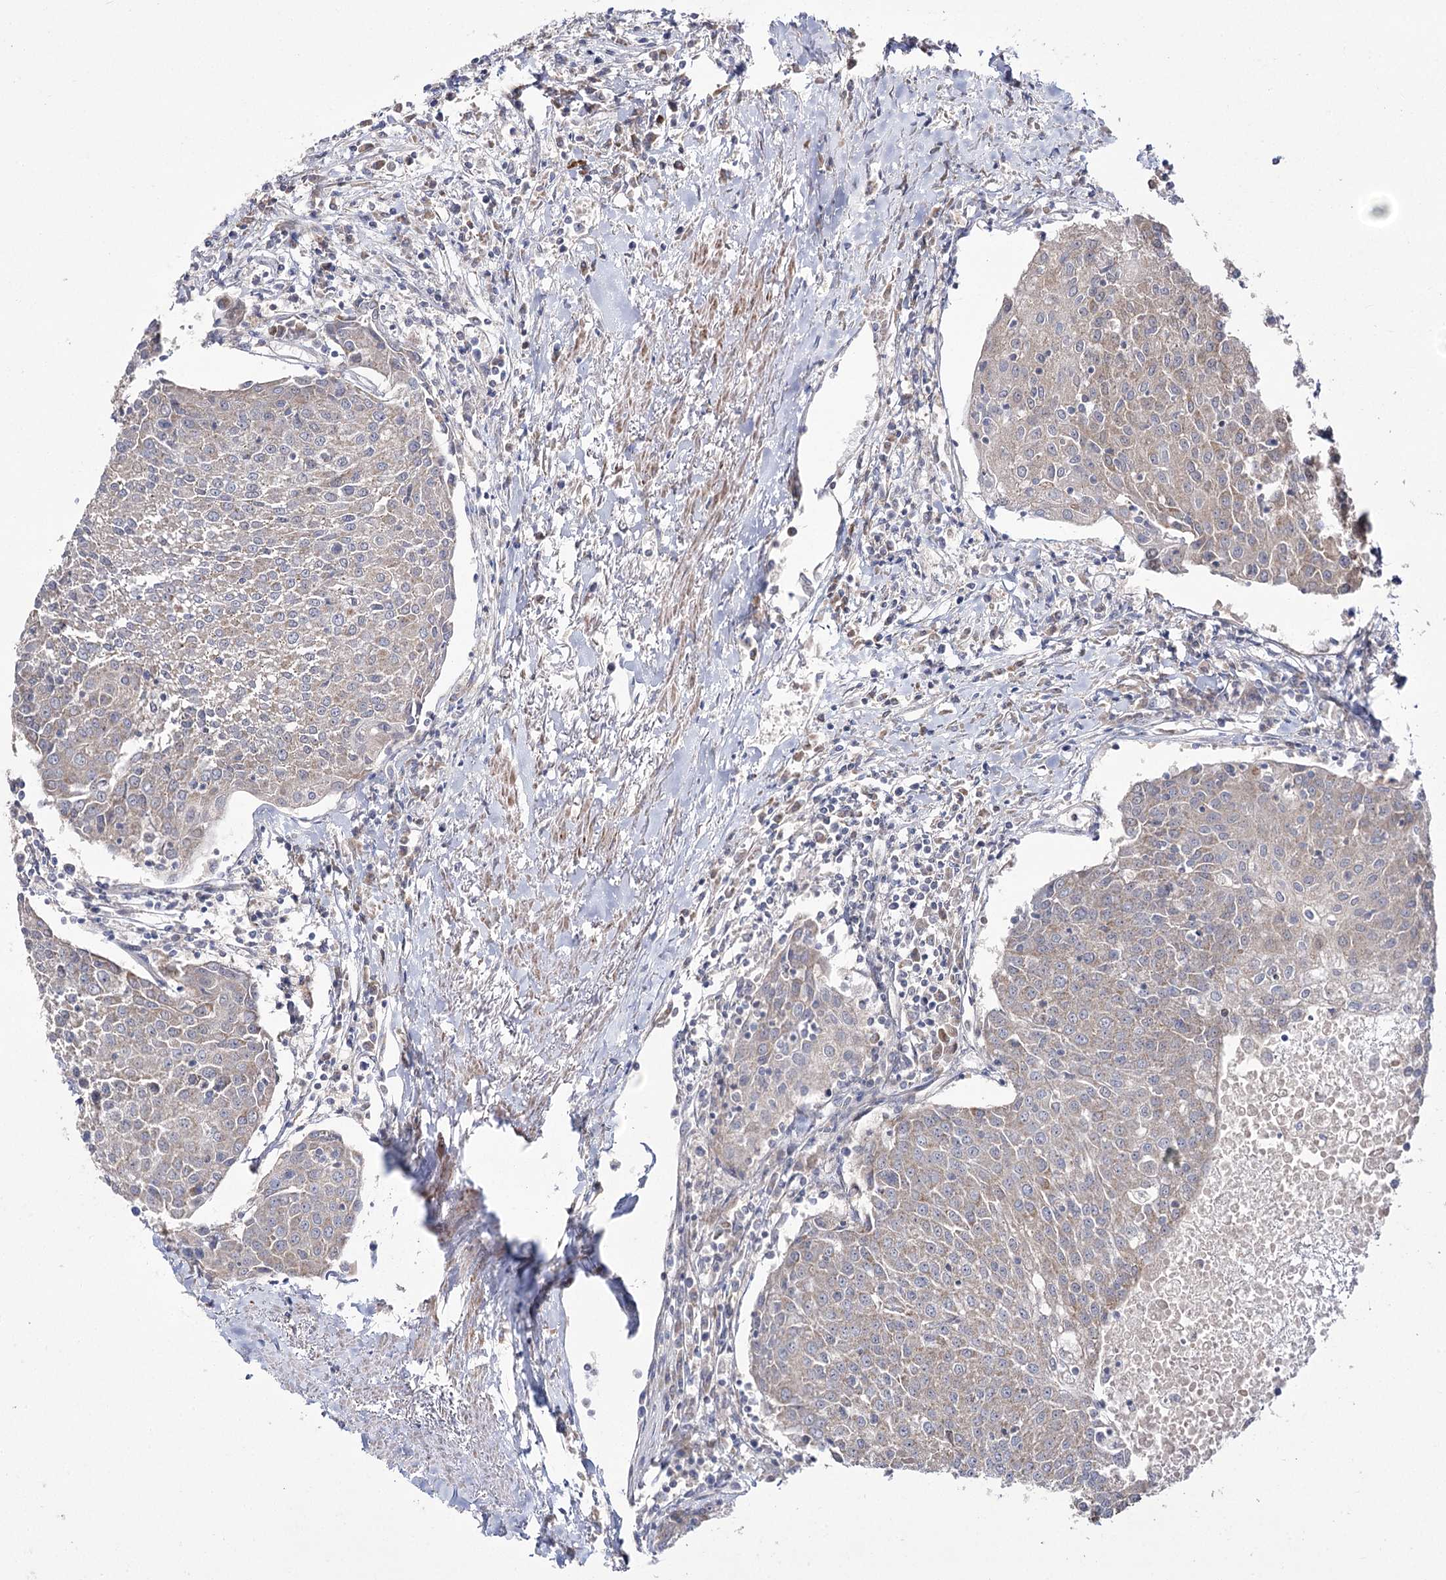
{"staining": {"intensity": "weak", "quantity": "25%-75%", "location": "cytoplasmic/membranous"}, "tissue": "urothelial cancer", "cell_type": "Tumor cells", "image_type": "cancer", "snomed": [{"axis": "morphology", "description": "Urothelial carcinoma, High grade"}, {"axis": "topography", "description": "Urinary bladder"}], "caption": "Protein expression analysis of urothelial carcinoma (high-grade) demonstrates weak cytoplasmic/membranous staining in about 25%-75% of tumor cells. (DAB IHC with brightfield microscopy, high magnification).", "gene": "NADK2", "patient": {"sex": "female", "age": 85}}